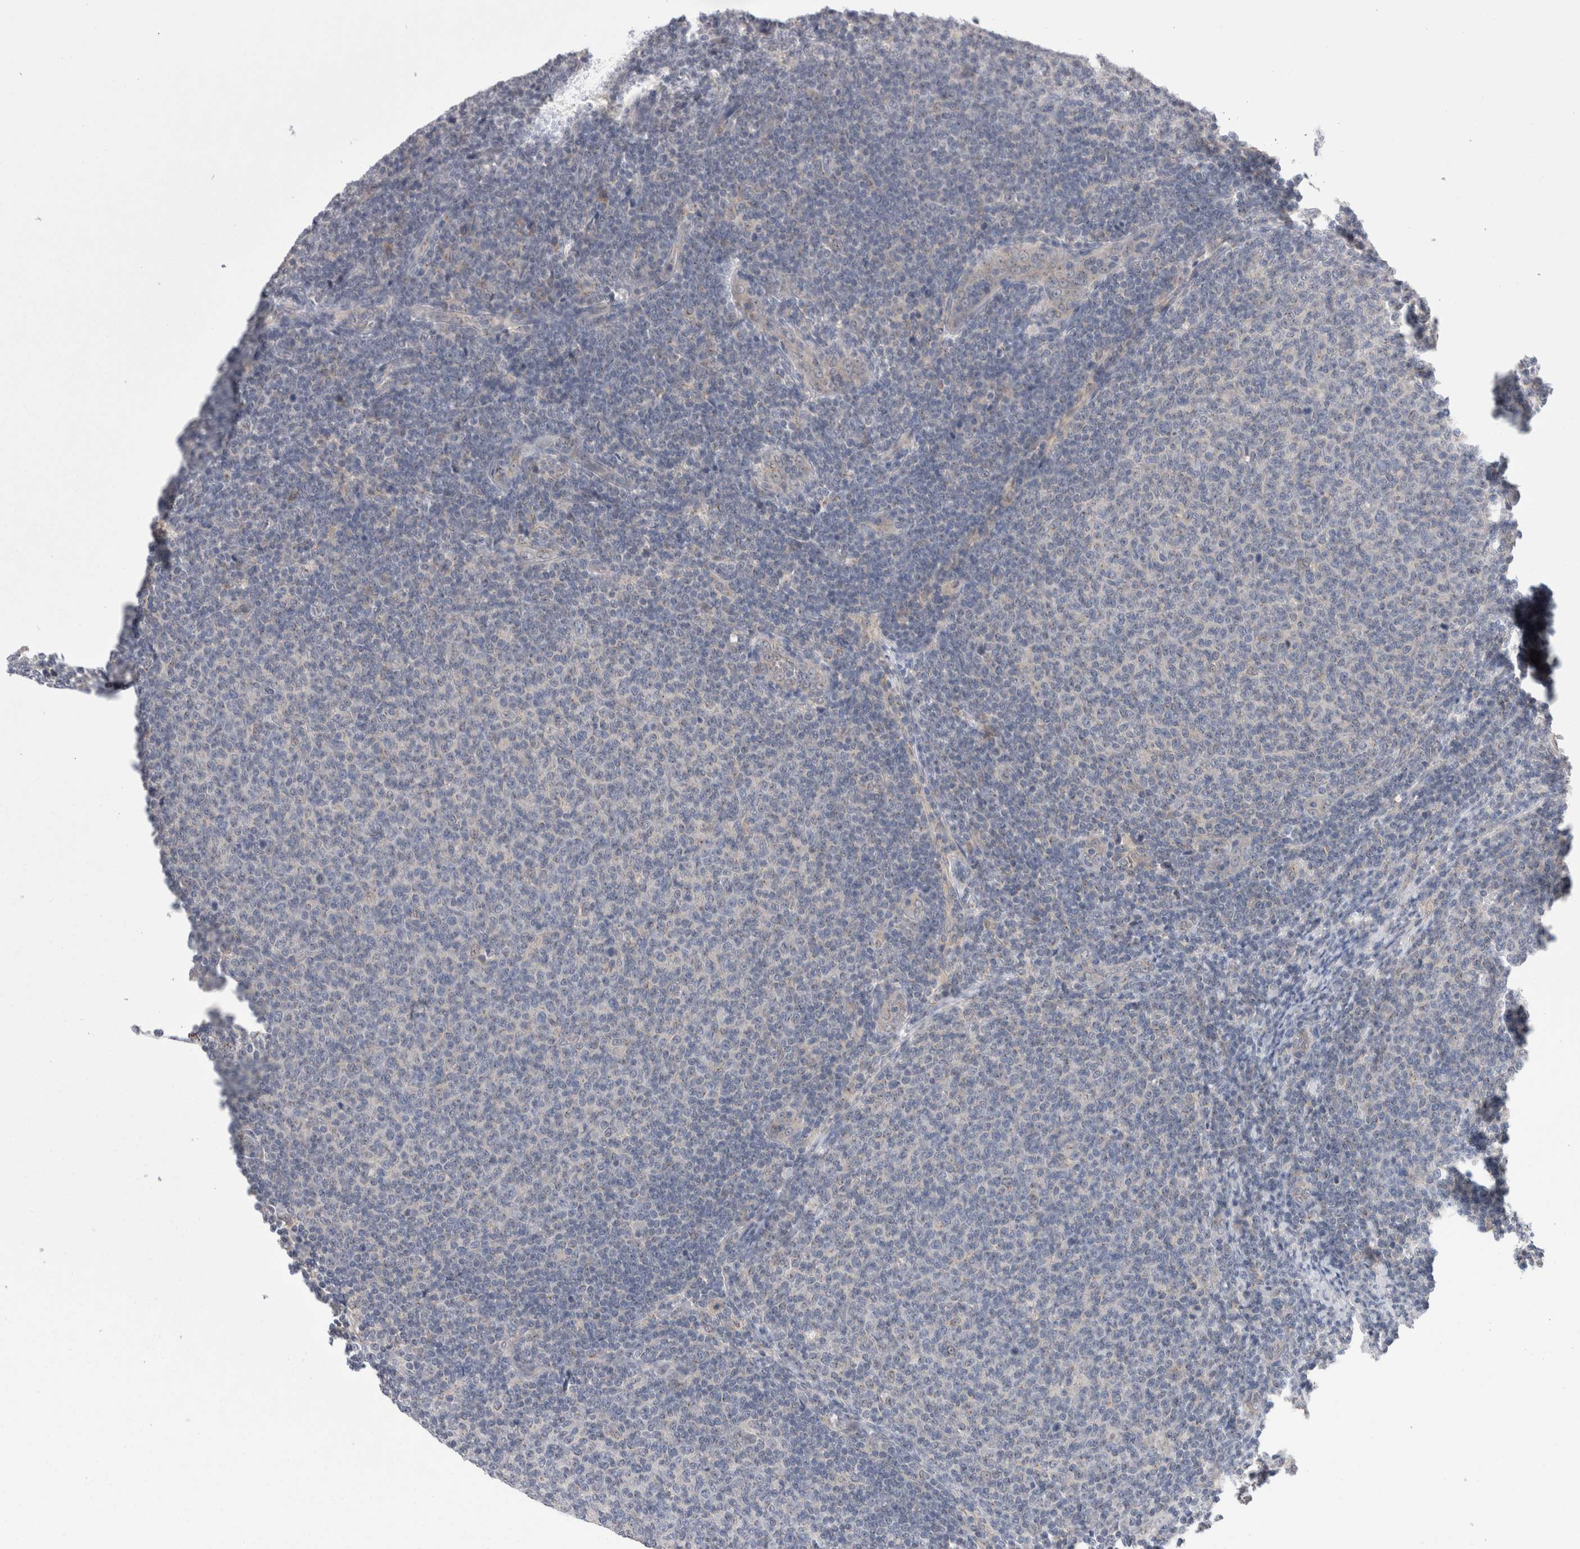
{"staining": {"intensity": "negative", "quantity": "none", "location": "none"}, "tissue": "lymphoma", "cell_type": "Tumor cells", "image_type": "cancer", "snomed": [{"axis": "morphology", "description": "Malignant lymphoma, non-Hodgkin's type, Low grade"}, {"axis": "topography", "description": "Lymph node"}], "caption": "Immunohistochemistry image of neoplastic tissue: human lymphoma stained with DAB reveals no significant protein expression in tumor cells. The staining is performed using DAB brown chromogen with nuclei counter-stained in using hematoxylin.", "gene": "DCTN6", "patient": {"sex": "male", "age": 66}}